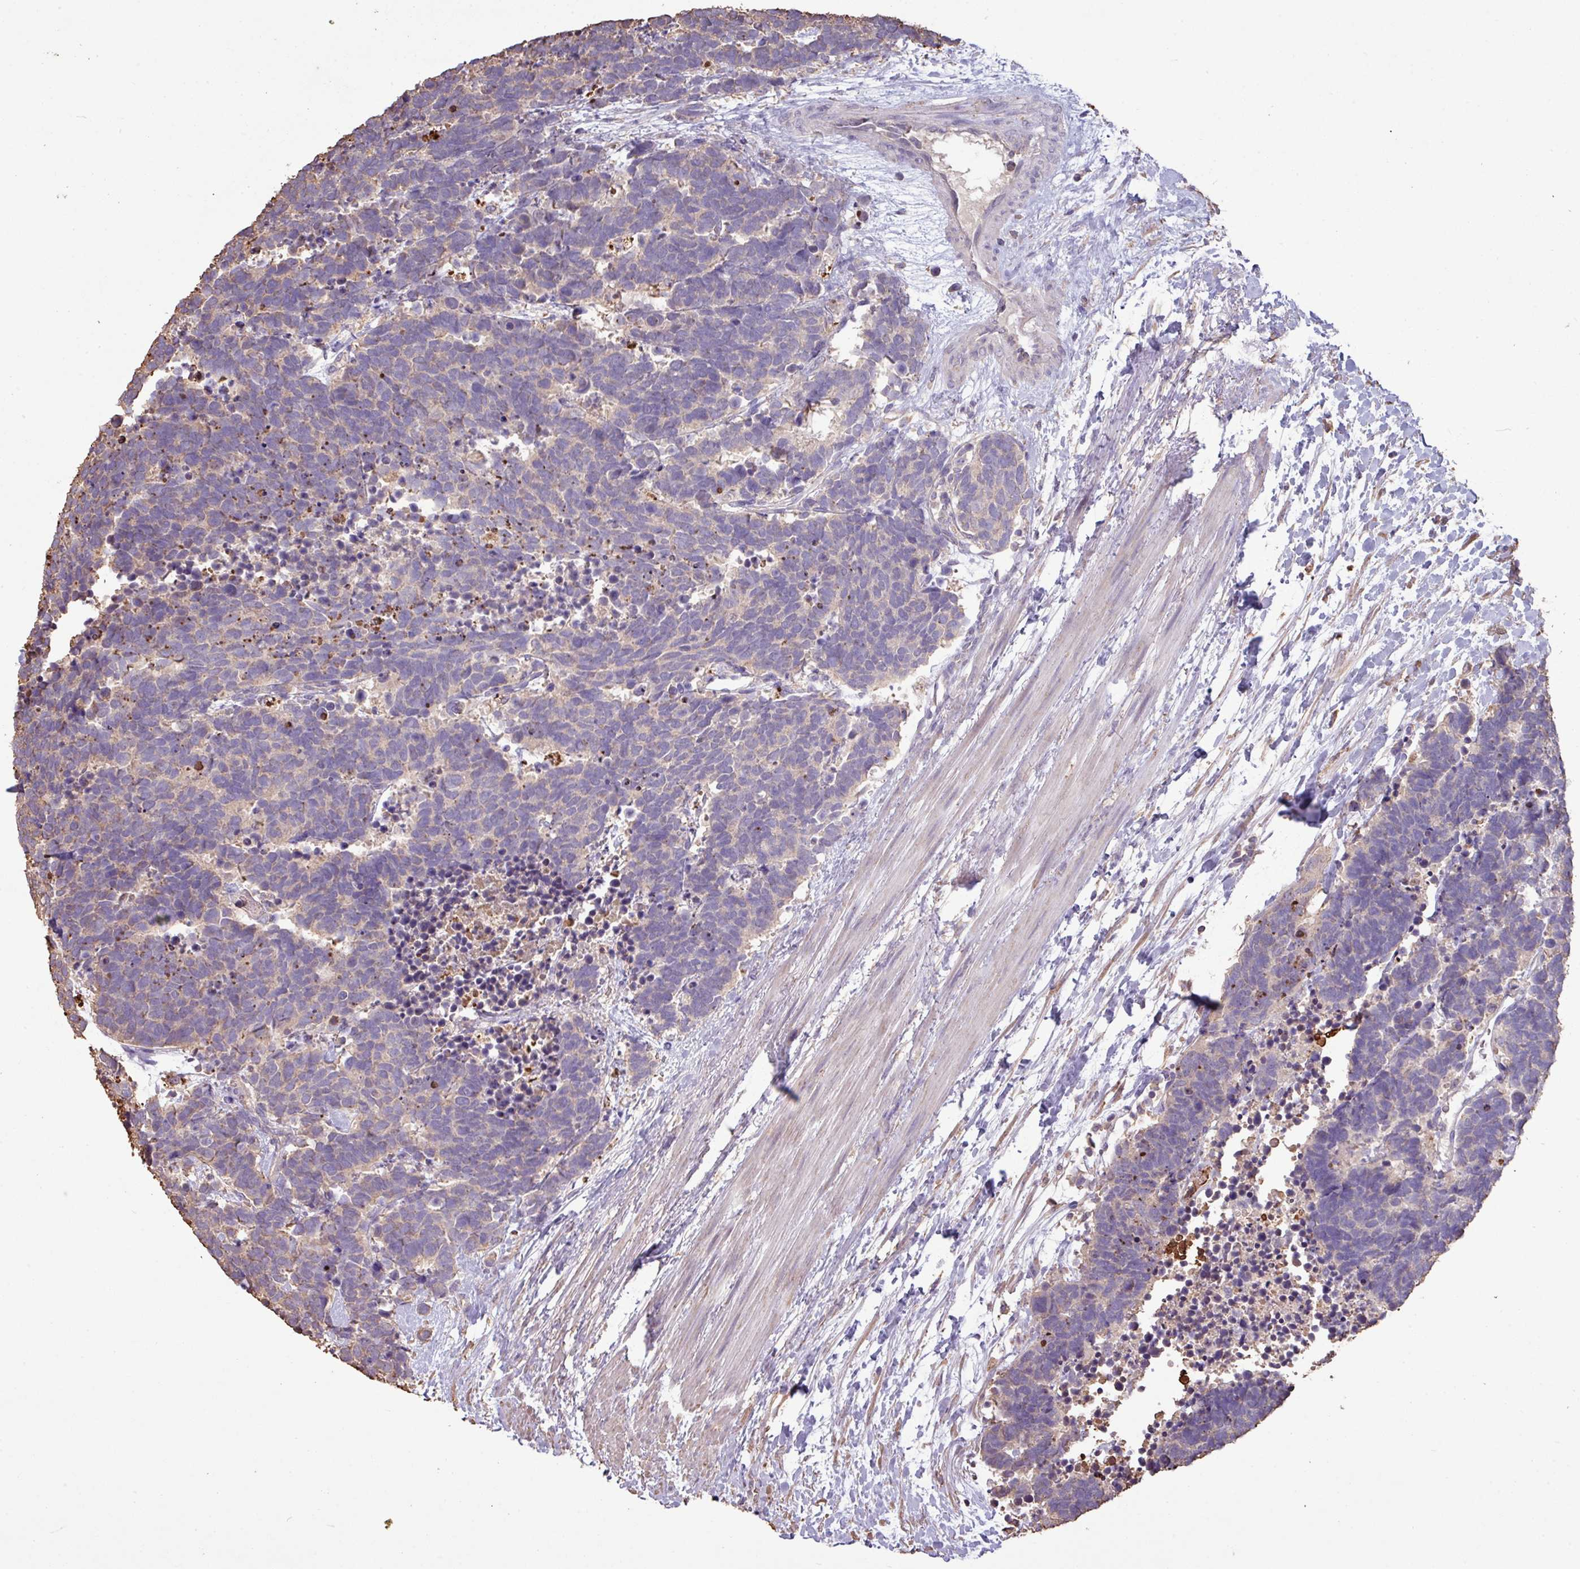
{"staining": {"intensity": "weak", "quantity": "<25%", "location": "cytoplasmic/membranous"}, "tissue": "carcinoid", "cell_type": "Tumor cells", "image_type": "cancer", "snomed": [{"axis": "morphology", "description": "Carcinoma, NOS"}, {"axis": "morphology", "description": "Carcinoid, malignant, NOS"}, {"axis": "topography", "description": "Prostate"}], "caption": "Photomicrograph shows no protein staining in tumor cells of carcinoid (malignant) tissue.", "gene": "CAMK2B", "patient": {"sex": "male", "age": 57}}